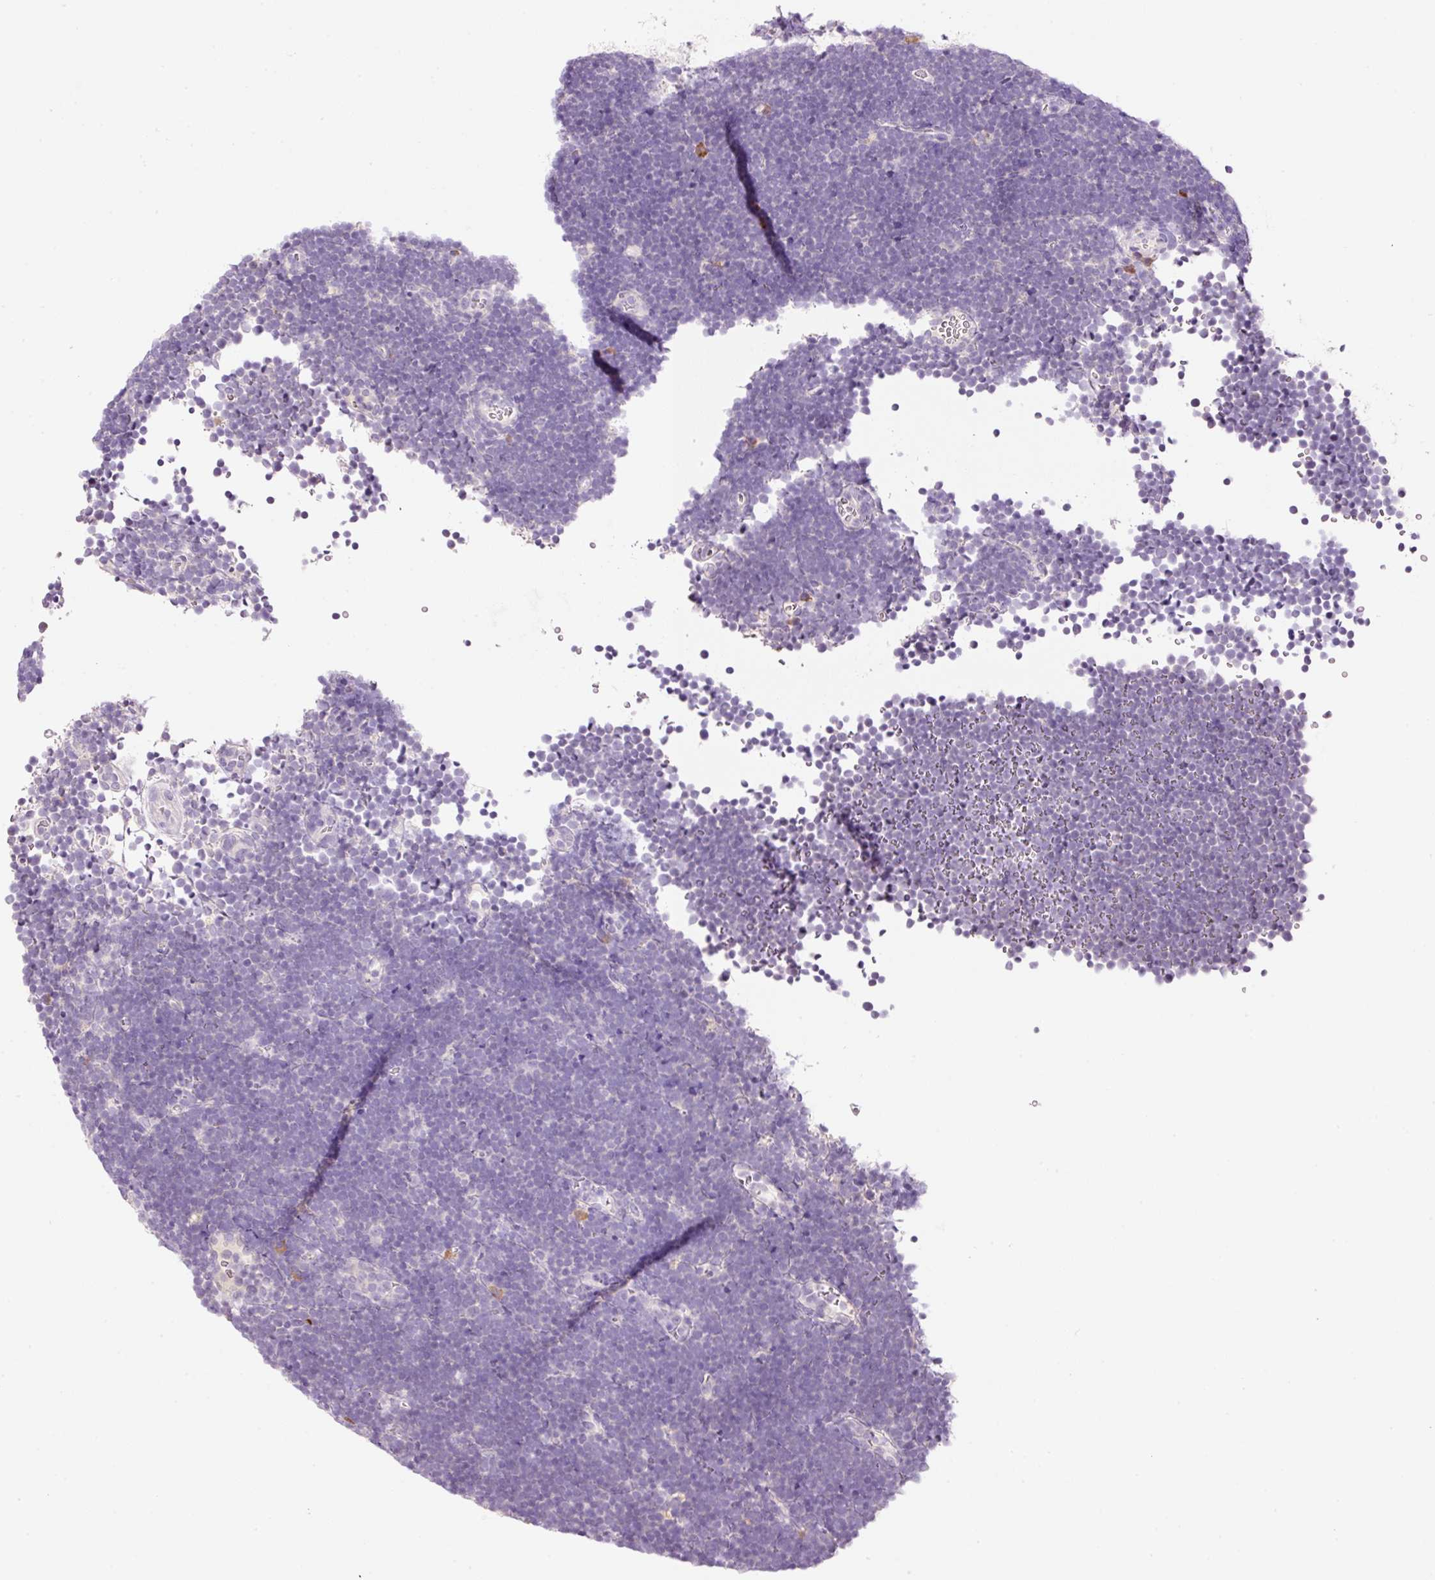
{"staining": {"intensity": "negative", "quantity": "none", "location": "none"}, "tissue": "lymphoma", "cell_type": "Tumor cells", "image_type": "cancer", "snomed": [{"axis": "morphology", "description": "Malignant lymphoma, non-Hodgkin's type, High grade"}, {"axis": "topography", "description": "Lymph node"}], "caption": "Immunohistochemistry (IHC) micrograph of lymphoma stained for a protein (brown), which reveals no expression in tumor cells. The staining is performed using DAB brown chromogen with nuclei counter-stained in using hematoxylin.", "gene": "TENT5C", "patient": {"sex": "male", "age": 13}}